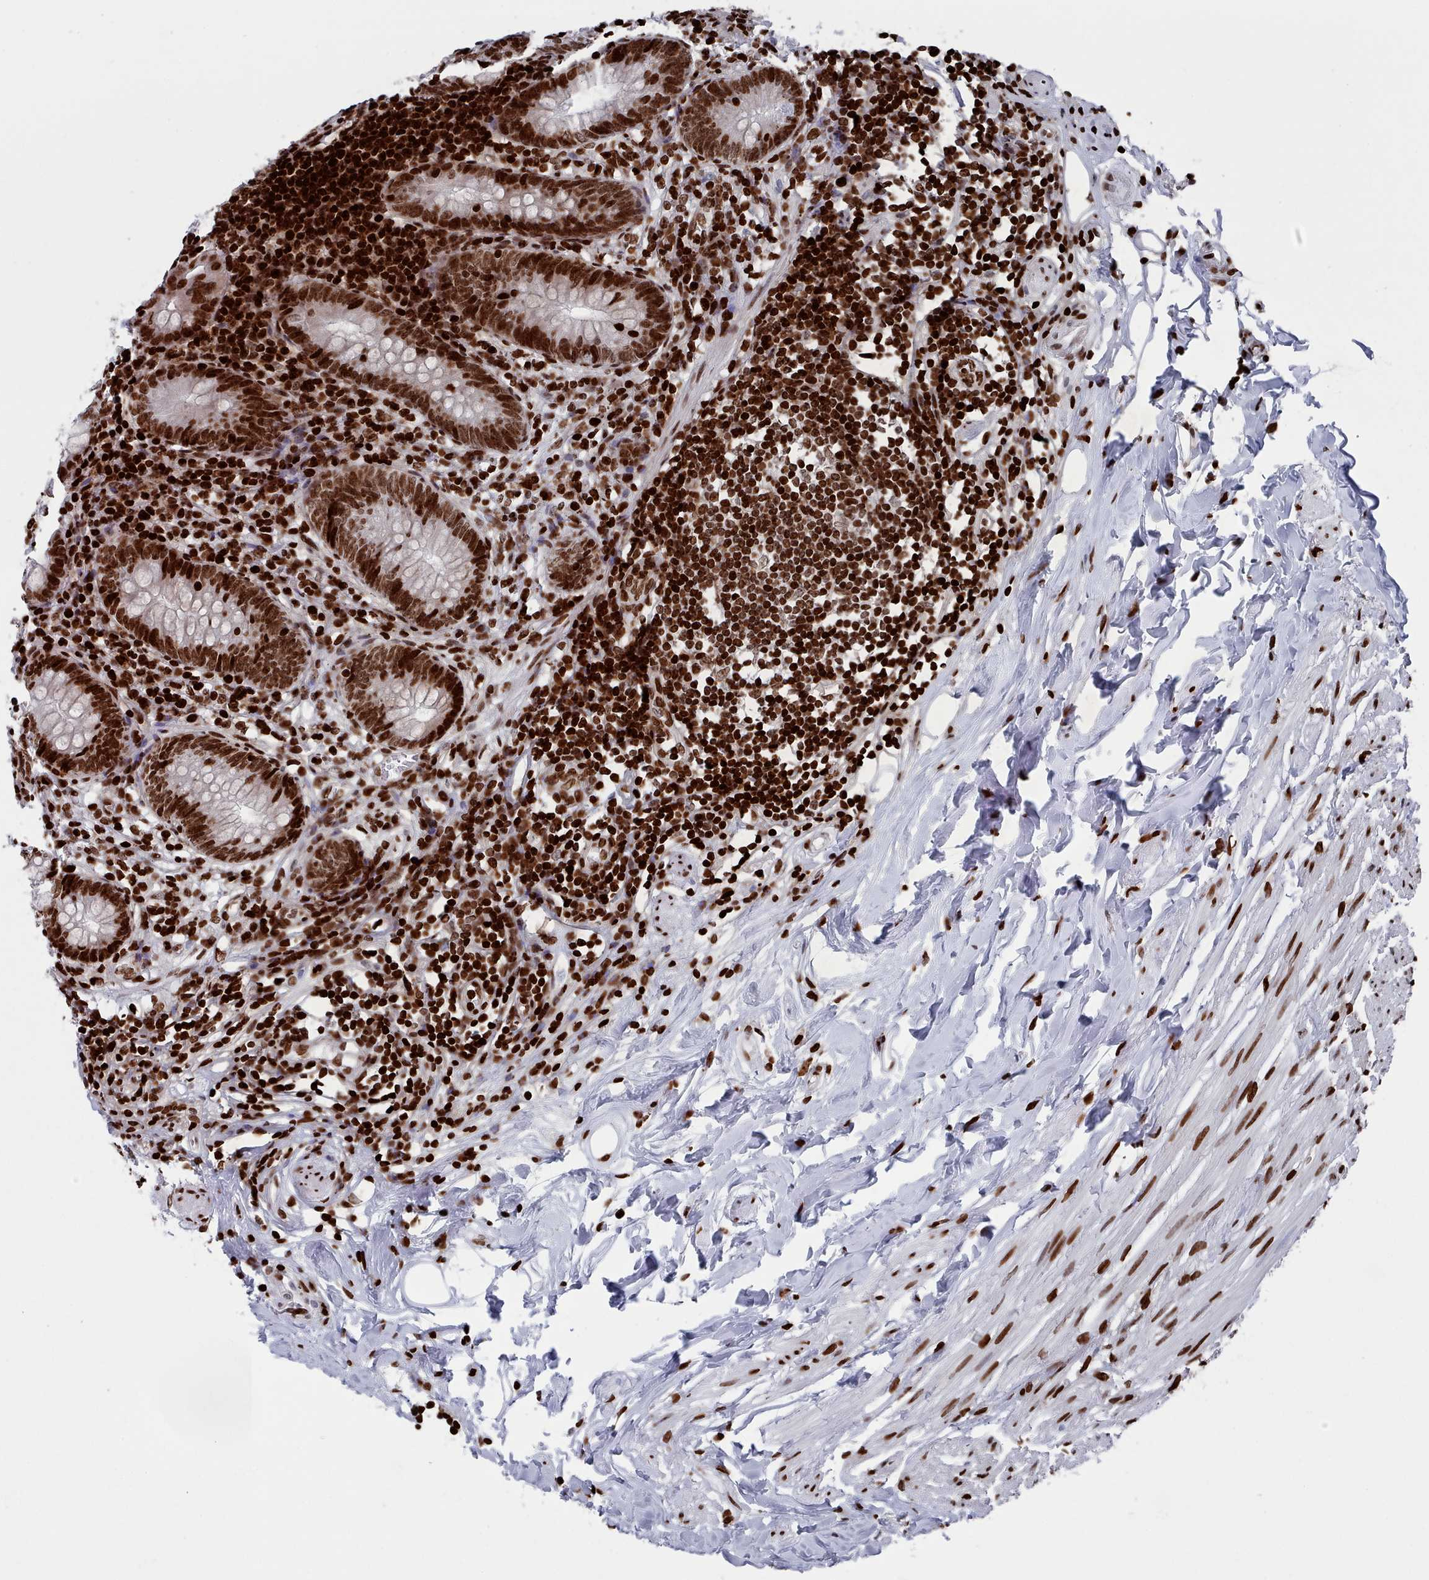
{"staining": {"intensity": "strong", "quantity": ">75%", "location": "nuclear"}, "tissue": "appendix", "cell_type": "Glandular cells", "image_type": "normal", "snomed": [{"axis": "morphology", "description": "Normal tissue, NOS"}, {"axis": "topography", "description": "Appendix"}], "caption": "Immunohistochemistry (IHC) micrograph of normal human appendix stained for a protein (brown), which displays high levels of strong nuclear staining in about >75% of glandular cells.", "gene": "PCDHB11", "patient": {"sex": "female", "age": 62}}